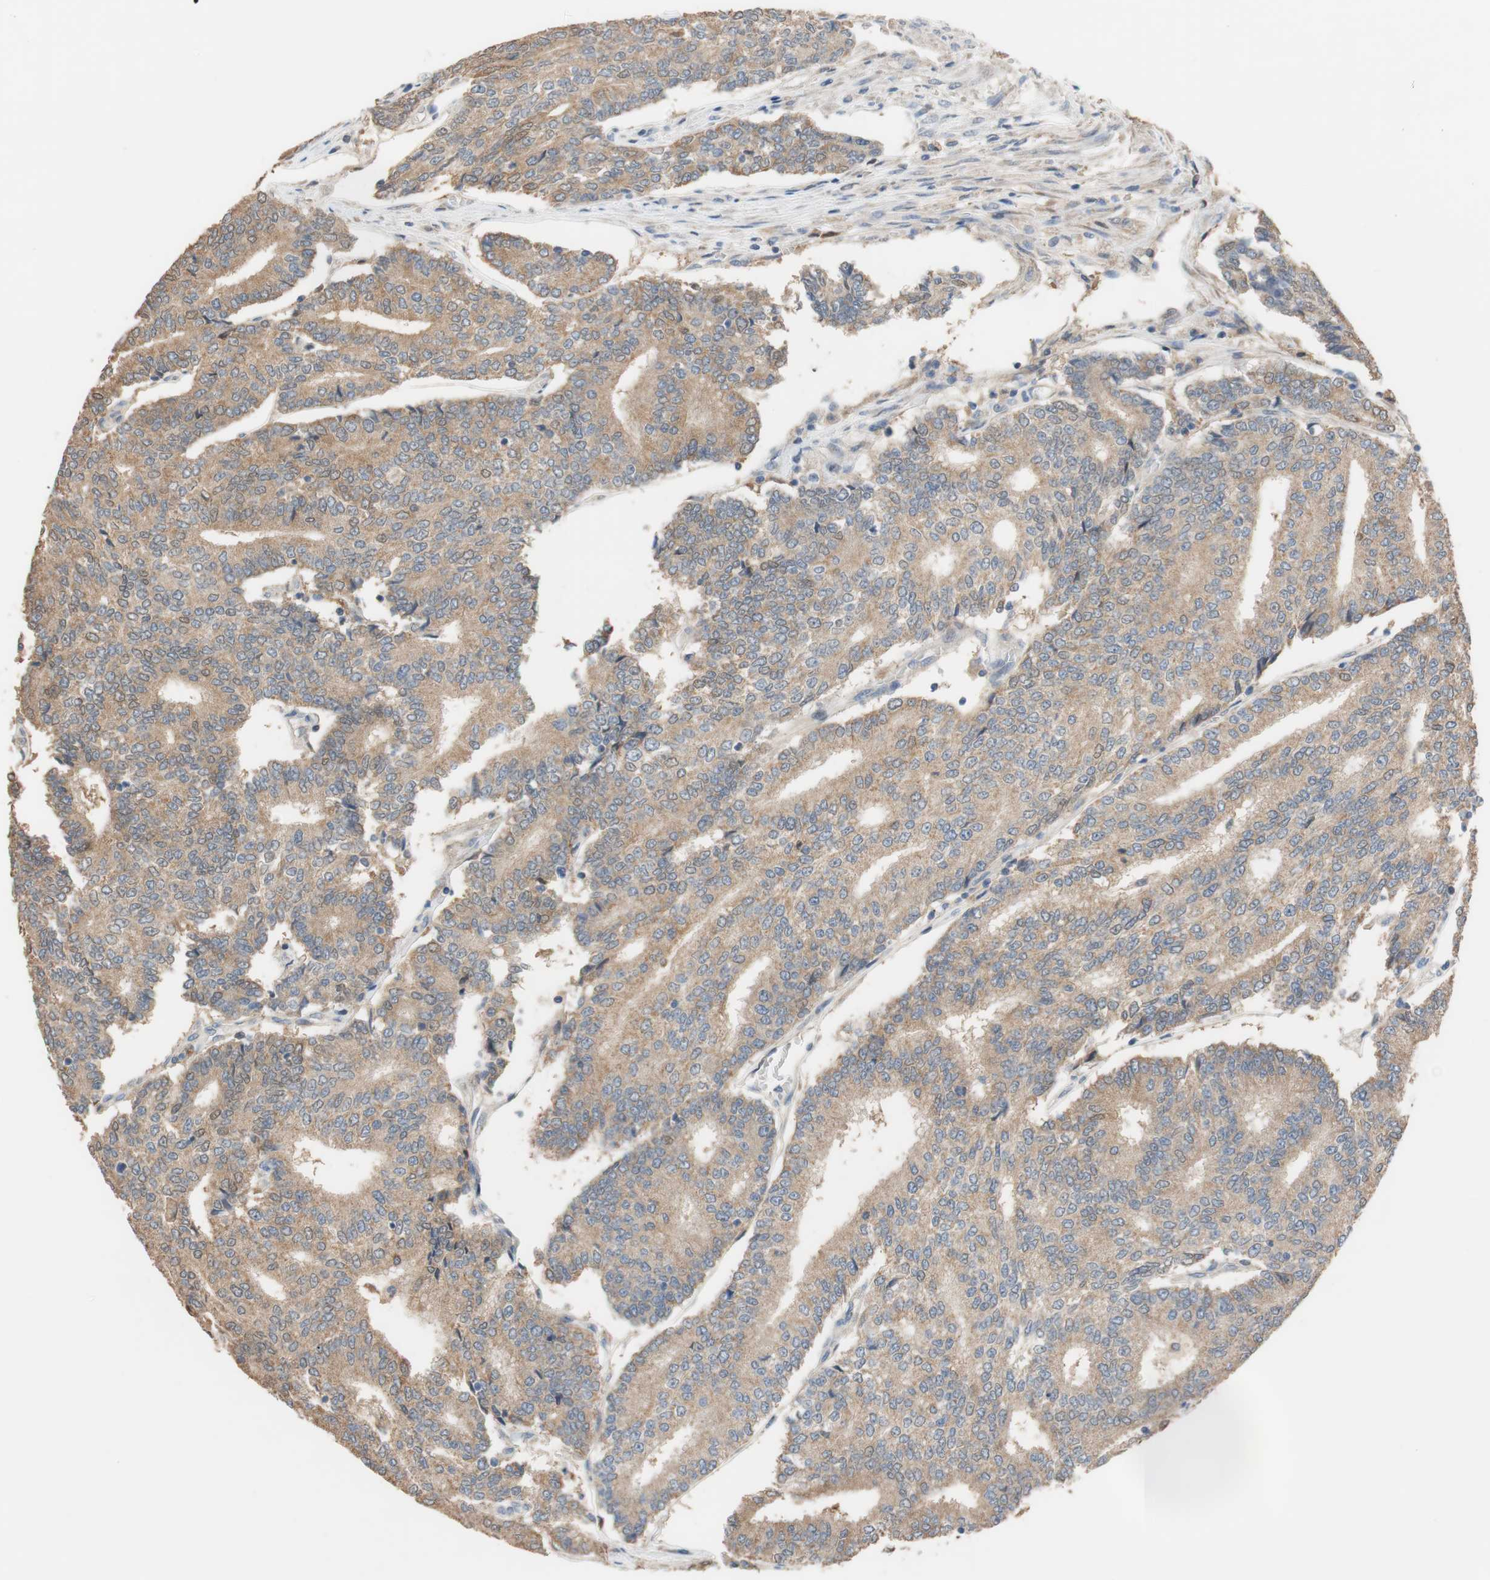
{"staining": {"intensity": "moderate", "quantity": ">75%", "location": "cytoplasmic/membranous"}, "tissue": "prostate cancer", "cell_type": "Tumor cells", "image_type": "cancer", "snomed": [{"axis": "morphology", "description": "Adenocarcinoma, High grade"}, {"axis": "topography", "description": "Prostate"}], "caption": "Tumor cells demonstrate medium levels of moderate cytoplasmic/membranous staining in about >75% of cells in human prostate cancer.", "gene": "ALDH1A2", "patient": {"sex": "male", "age": 55}}